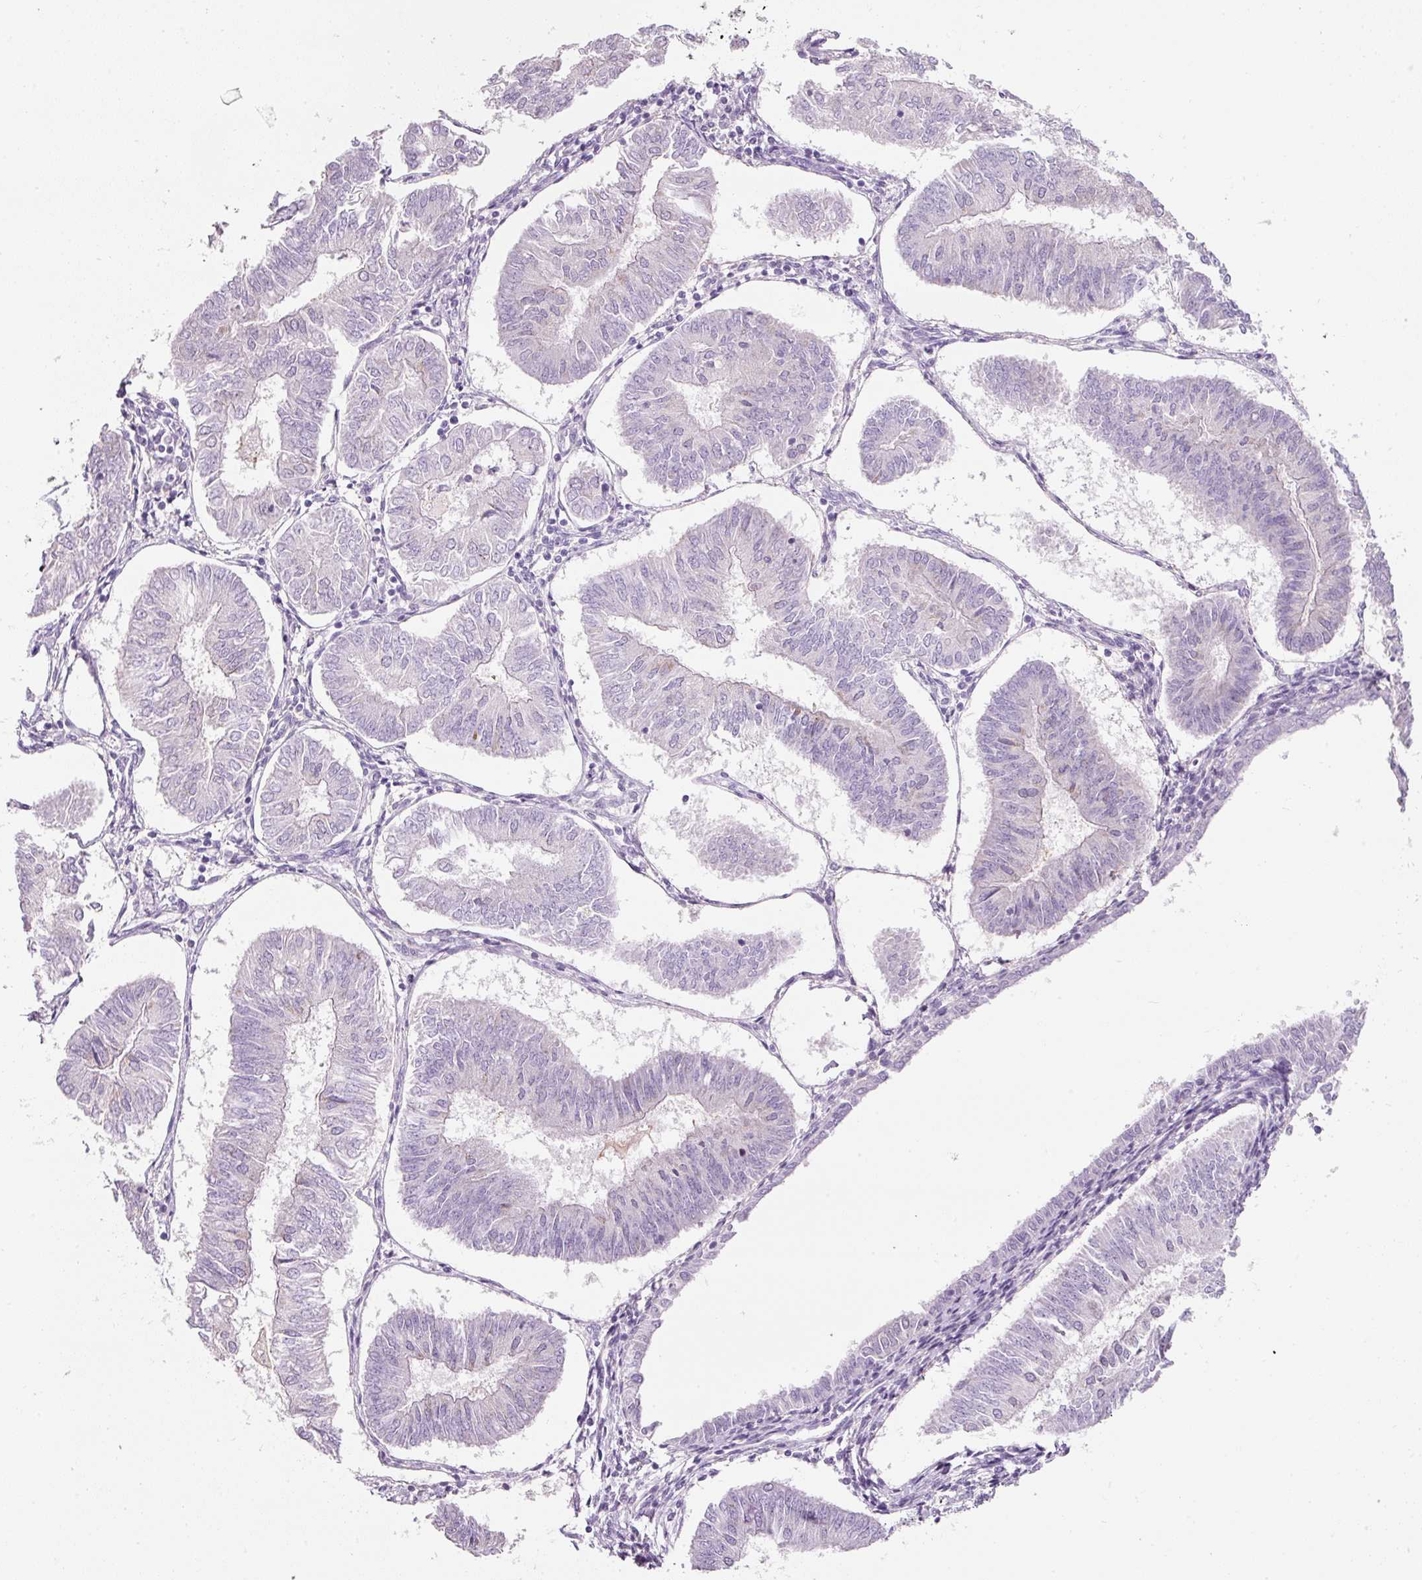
{"staining": {"intensity": "negative", "quantity": "none", "location": "none"}, "tissue": "endometrial cancer", "cell_type": "Tumor cells", "image_type": "cancer", "snomed": [{"axis": "morphology", "description": "Adenocarcinoma, NOS"}, {"axis": "topography", "description": "Endometrium"}], "caption": "A photomicrograph of endometrial cancer stained for a protein reveals no brown staining in tumor cells.", "gene": "DNM1", "patient": {"sex": "female", "age": 58}}